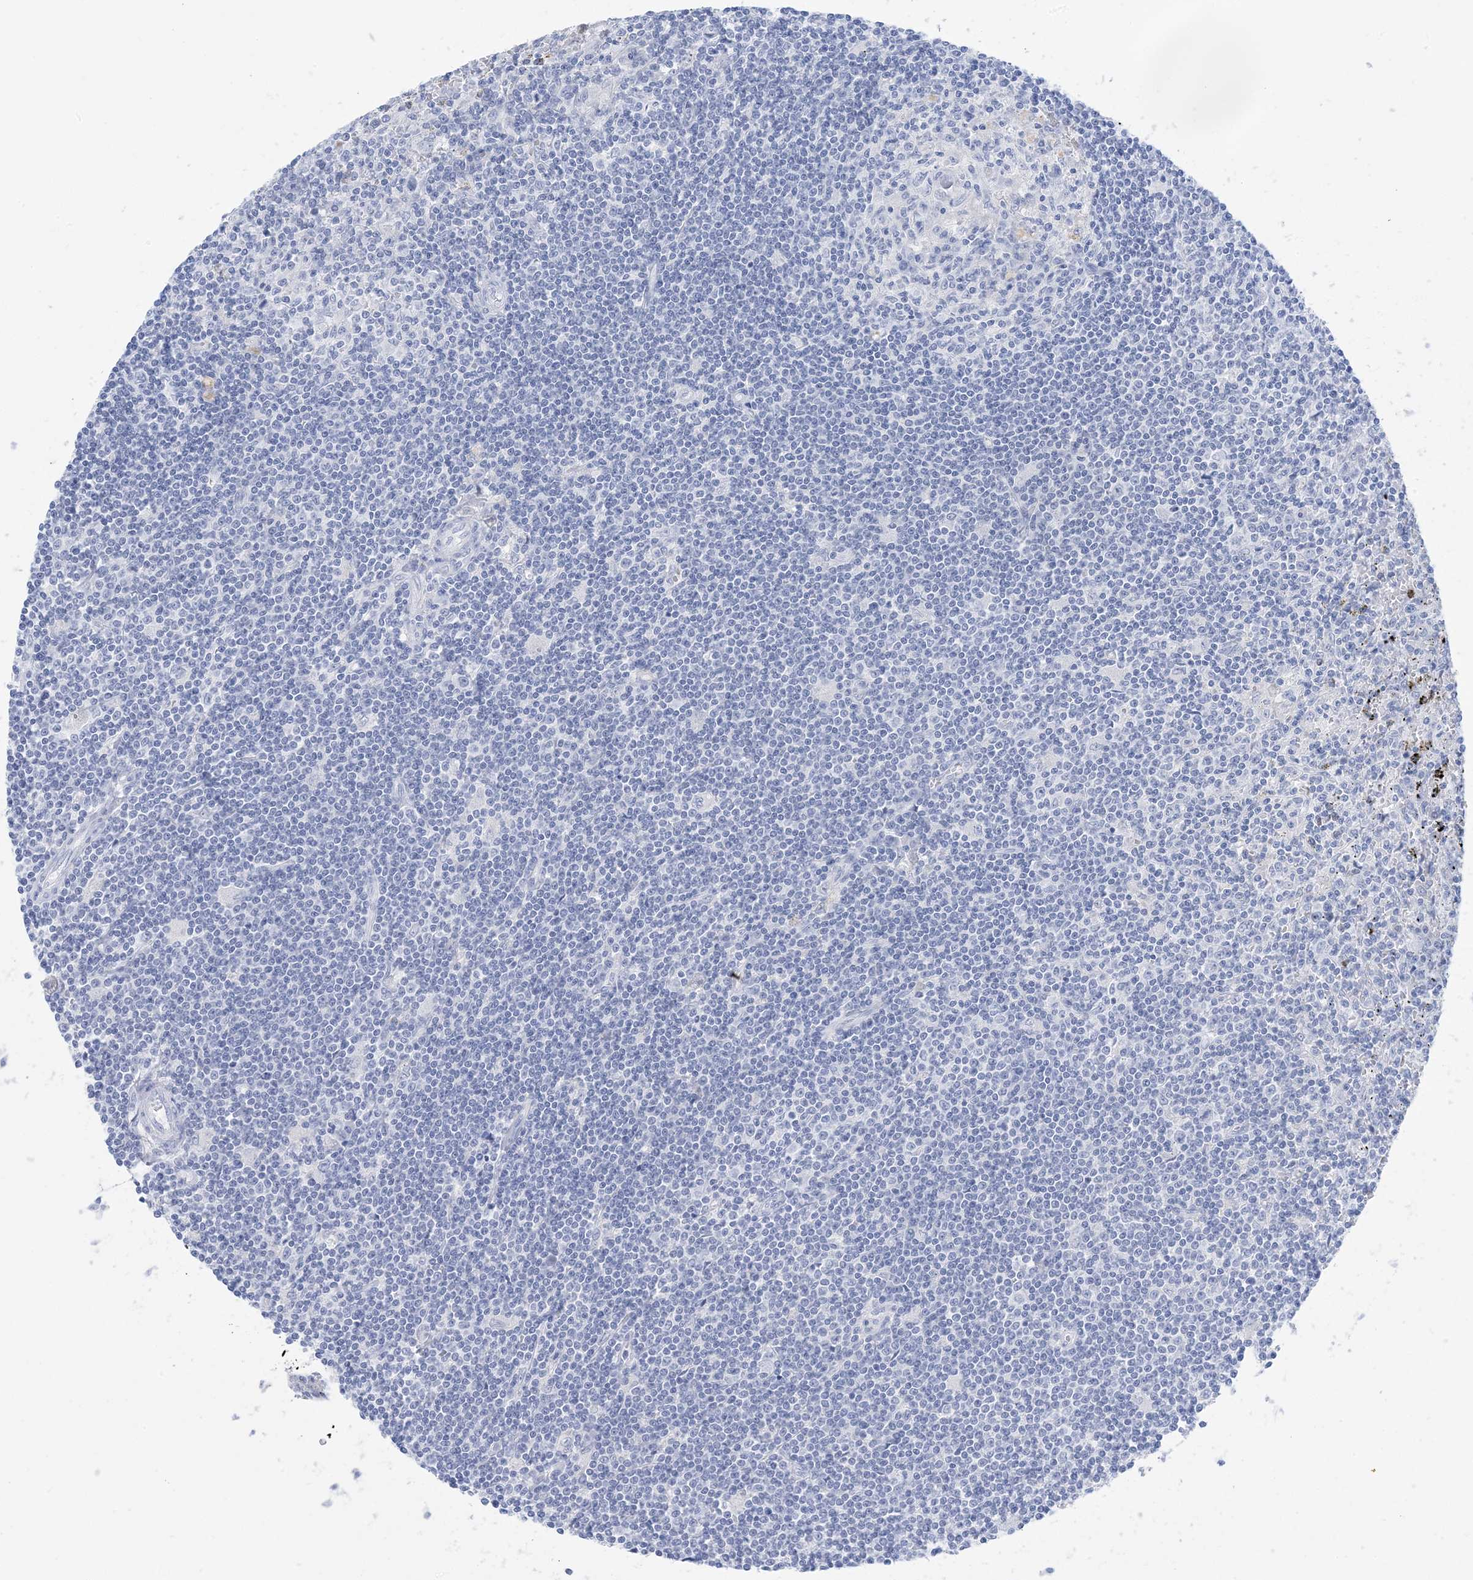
{"staining": {"intensity": "negative", "quantity": "none", "location": "none"}, "tissue": "lymphoma", "cell_type": "Tumor cells", "image_type": "cancer", "snomed": [{"axis": "morphology", "description": "Malignant lymphoma, non-Hodgkin's type, Low grade"}, {"axis": "topography", "description": "Spleen"}], "caption": "Immunohistochemistry histopathology image of human malignant lymphoma, non-Hodgkin's type (low-grade) stained for a protein (brown), which reveals no staining in tumor cells. The staining was performed using DAB to visualize the protein expression in brown, while the nuclei were stained in blue with hematoxylin (Magnification: 20x).", "gene": "SH3YL1", "patient": {"sex": "male", "age": 76}}